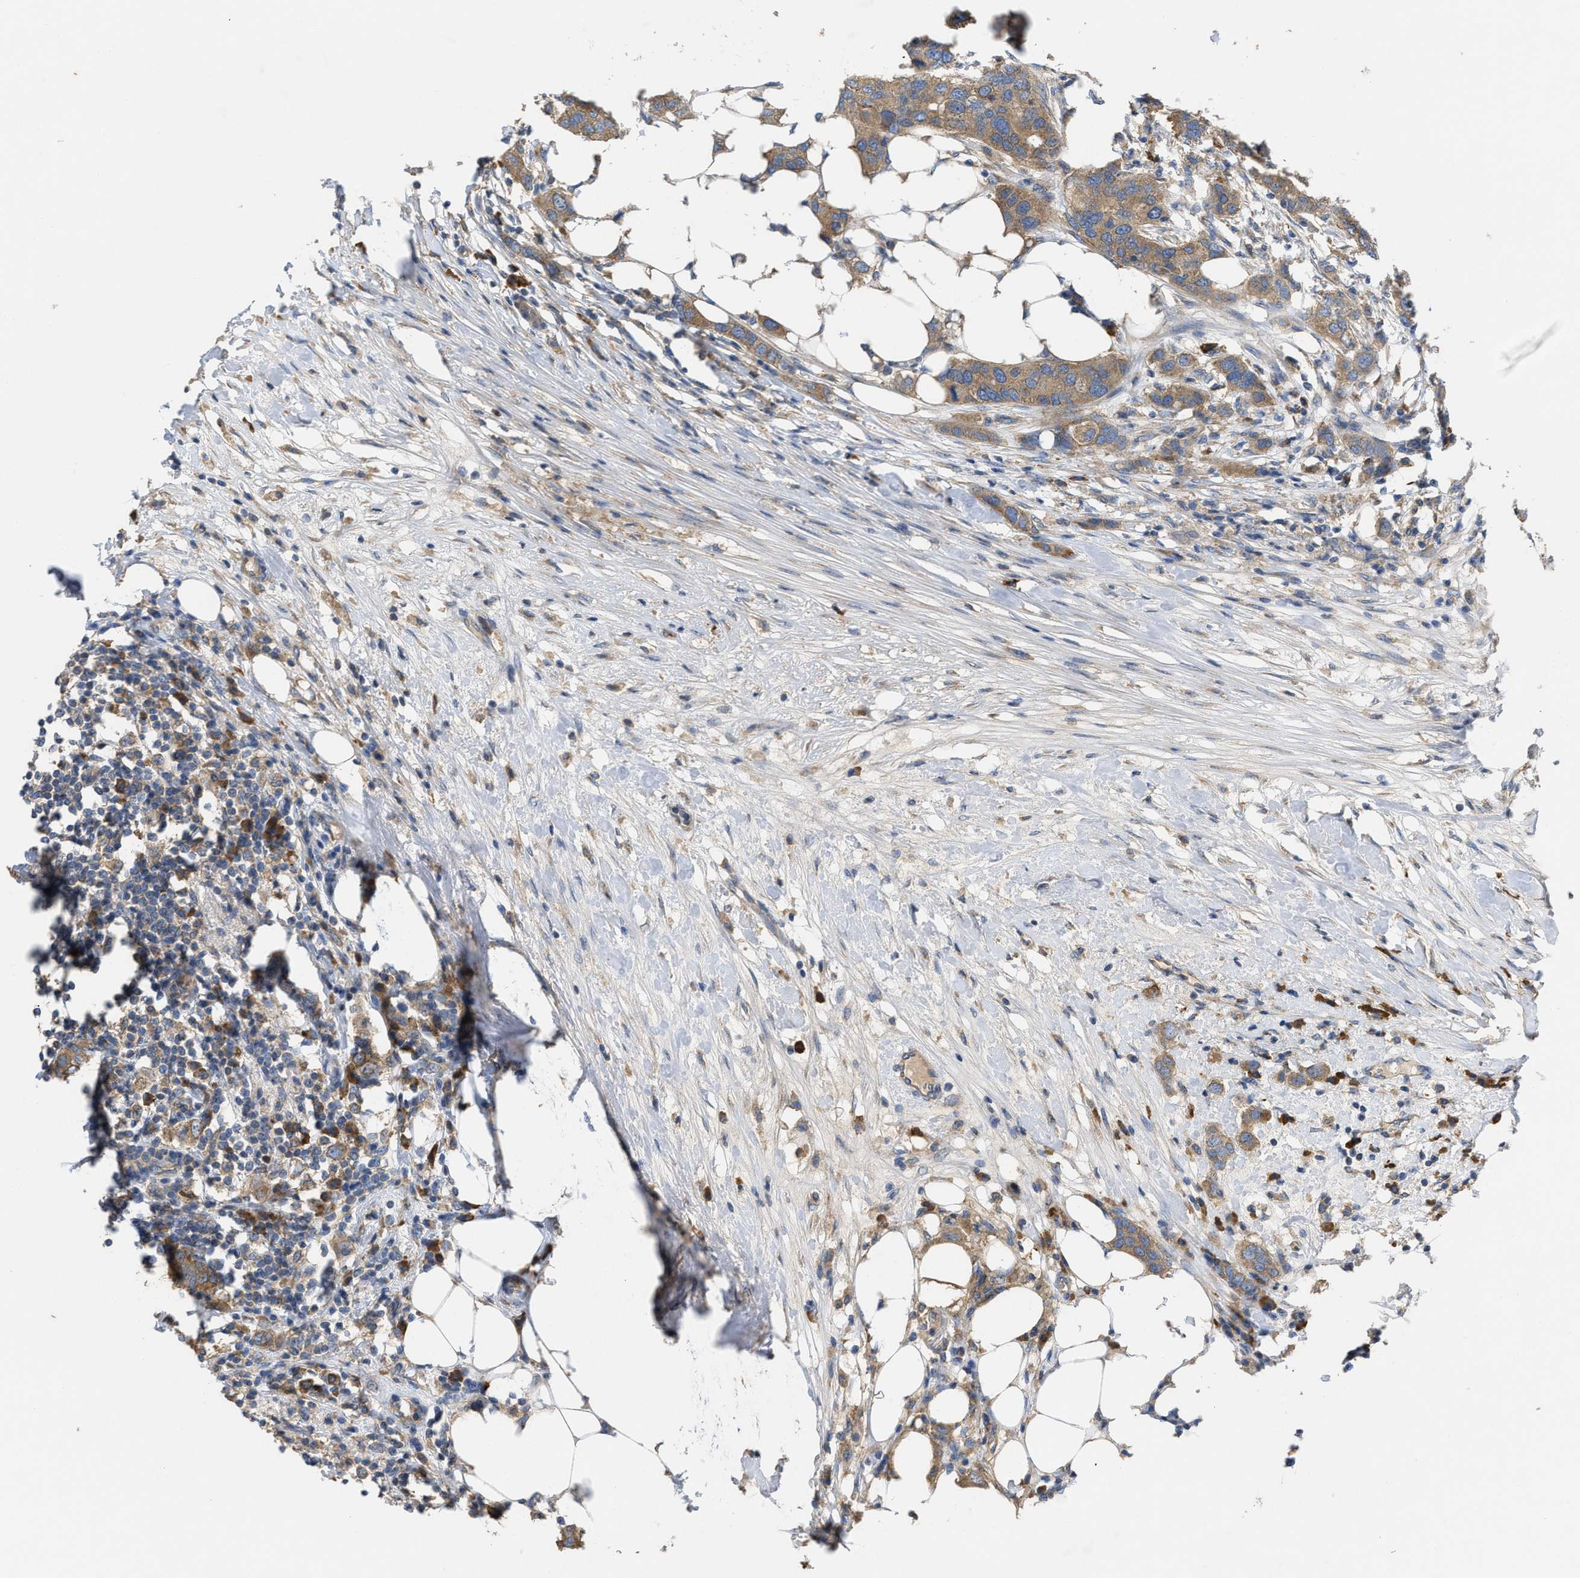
{"staining": {"intensity": "moderate", "quantity": ">75%", "location": "cytoplasmic/membranous"}, "tissue": "breast cancer", "cell_type": "Tumor cells", "image_type": "cancer", "snomed": [{"axis": "morphology", "description": "Duct carcinoma"}, {"axis": "topography", "description": "Breast"}], "caption": "An immunohistochemistry image of neoplastic tissue is shown. Protein staining in brown highlights moderate cytoplasmic/membranous positivity in breast cancer (intraductal carcinoma) within tumor cells. (IHC, brightfield microscopy, high magnification).", "gene": "TMEM131", "patient": {"sex": "female", "age": 50}}